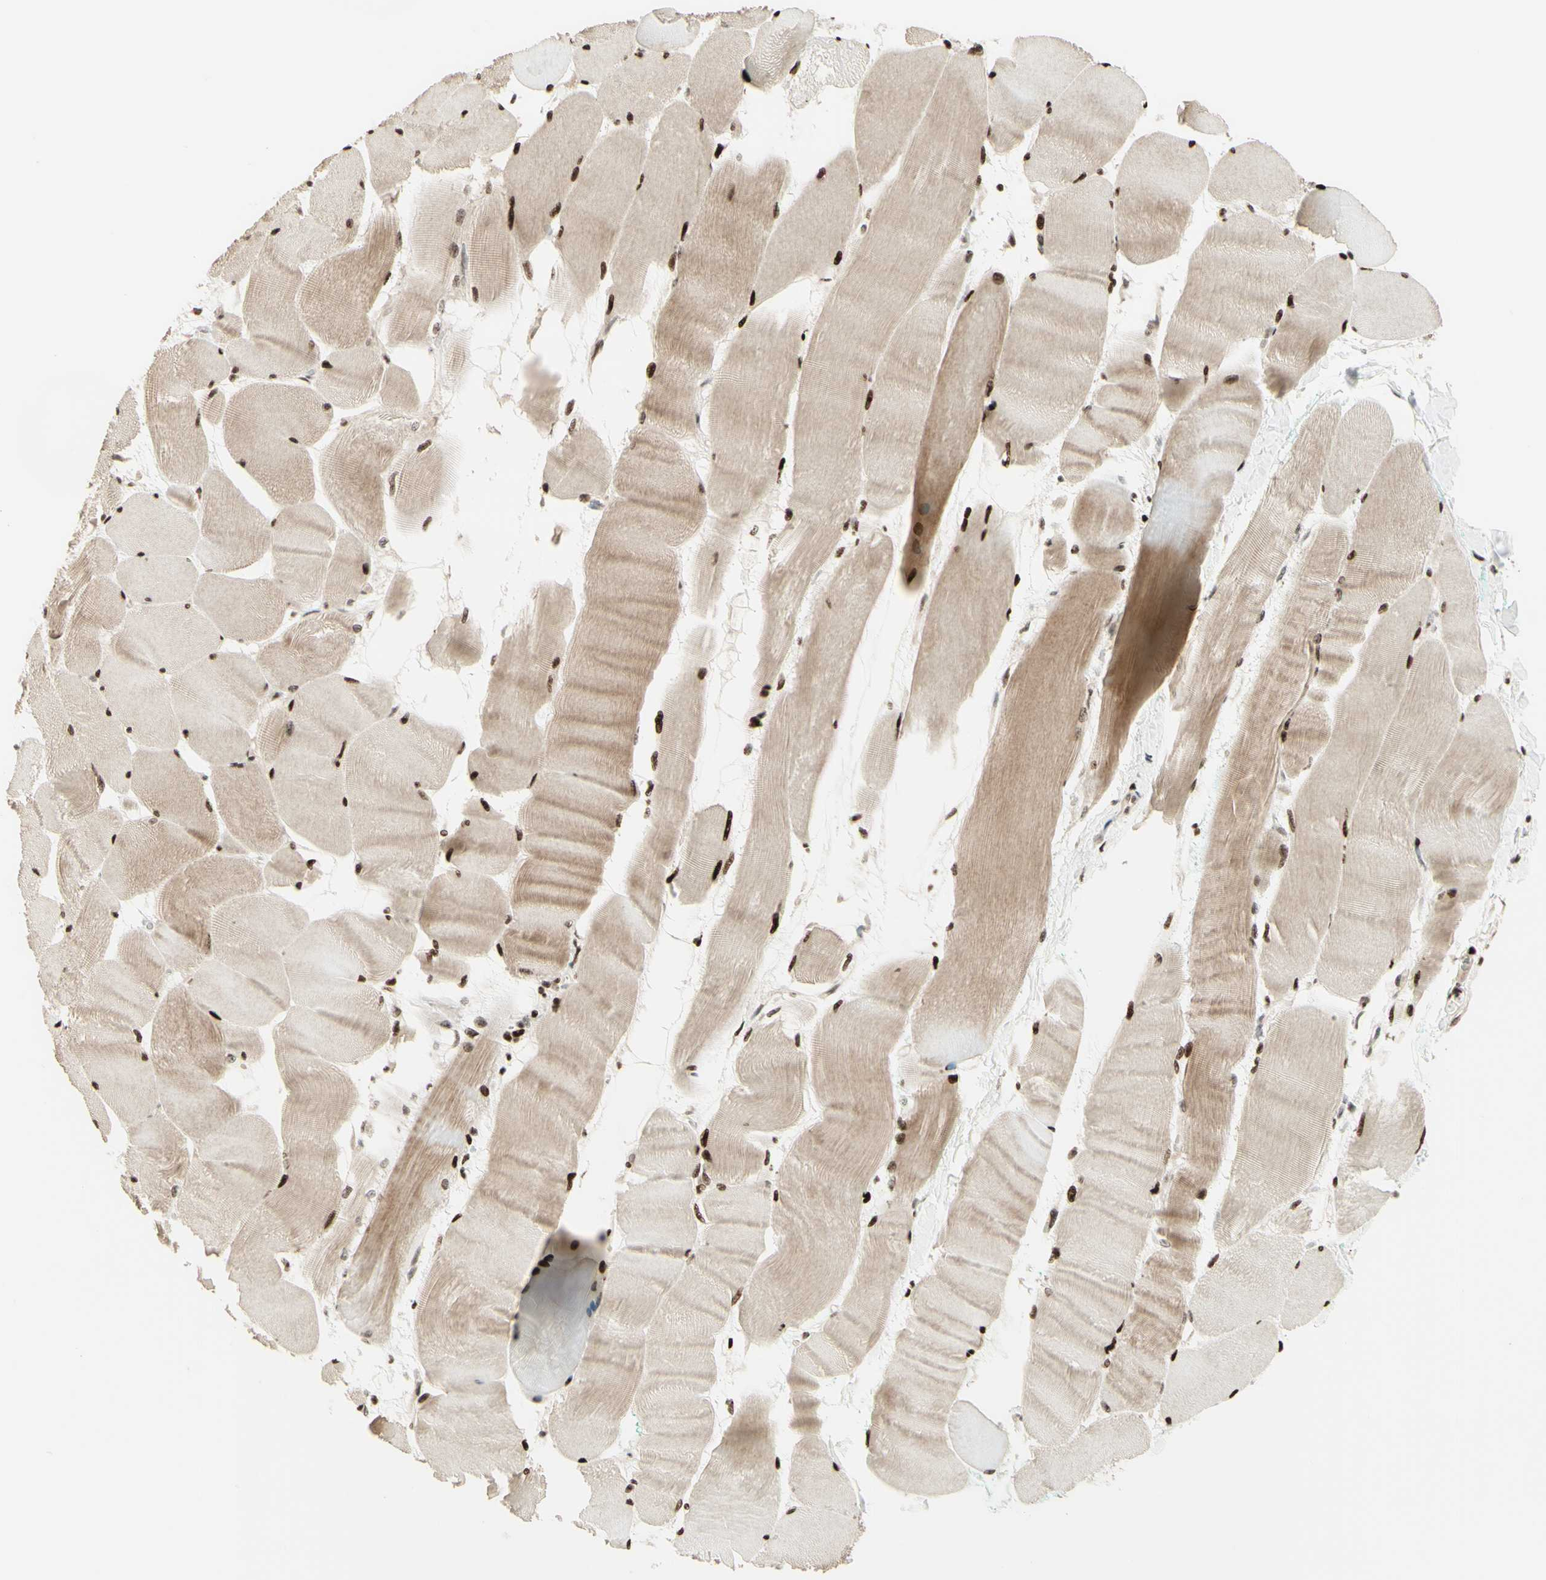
{"staining": {"intensity": "strong", "quantity": ">75%", "location": "cytoplasmic/membranous,nuclear"}, "tissue": "skeletal muscle", "cell_type": "Myocytes", "image_type": "normal", "snomed": [{"axis": "morphology", "description": "Normal tissue, NOS"}, {"axis": "morphology", "description": "Squamous cell carcinoma, NOS"}, {"axis": "topography", "description": "Skeletal muscle"}], "caption": "The immunohistochemical stain labels strong cytoplasmic/membranous,nuclear staining in myocytes of normal skeletal muscle.", "gene": "CDKL5", "patient": {"sex": "male", "age": 51}}